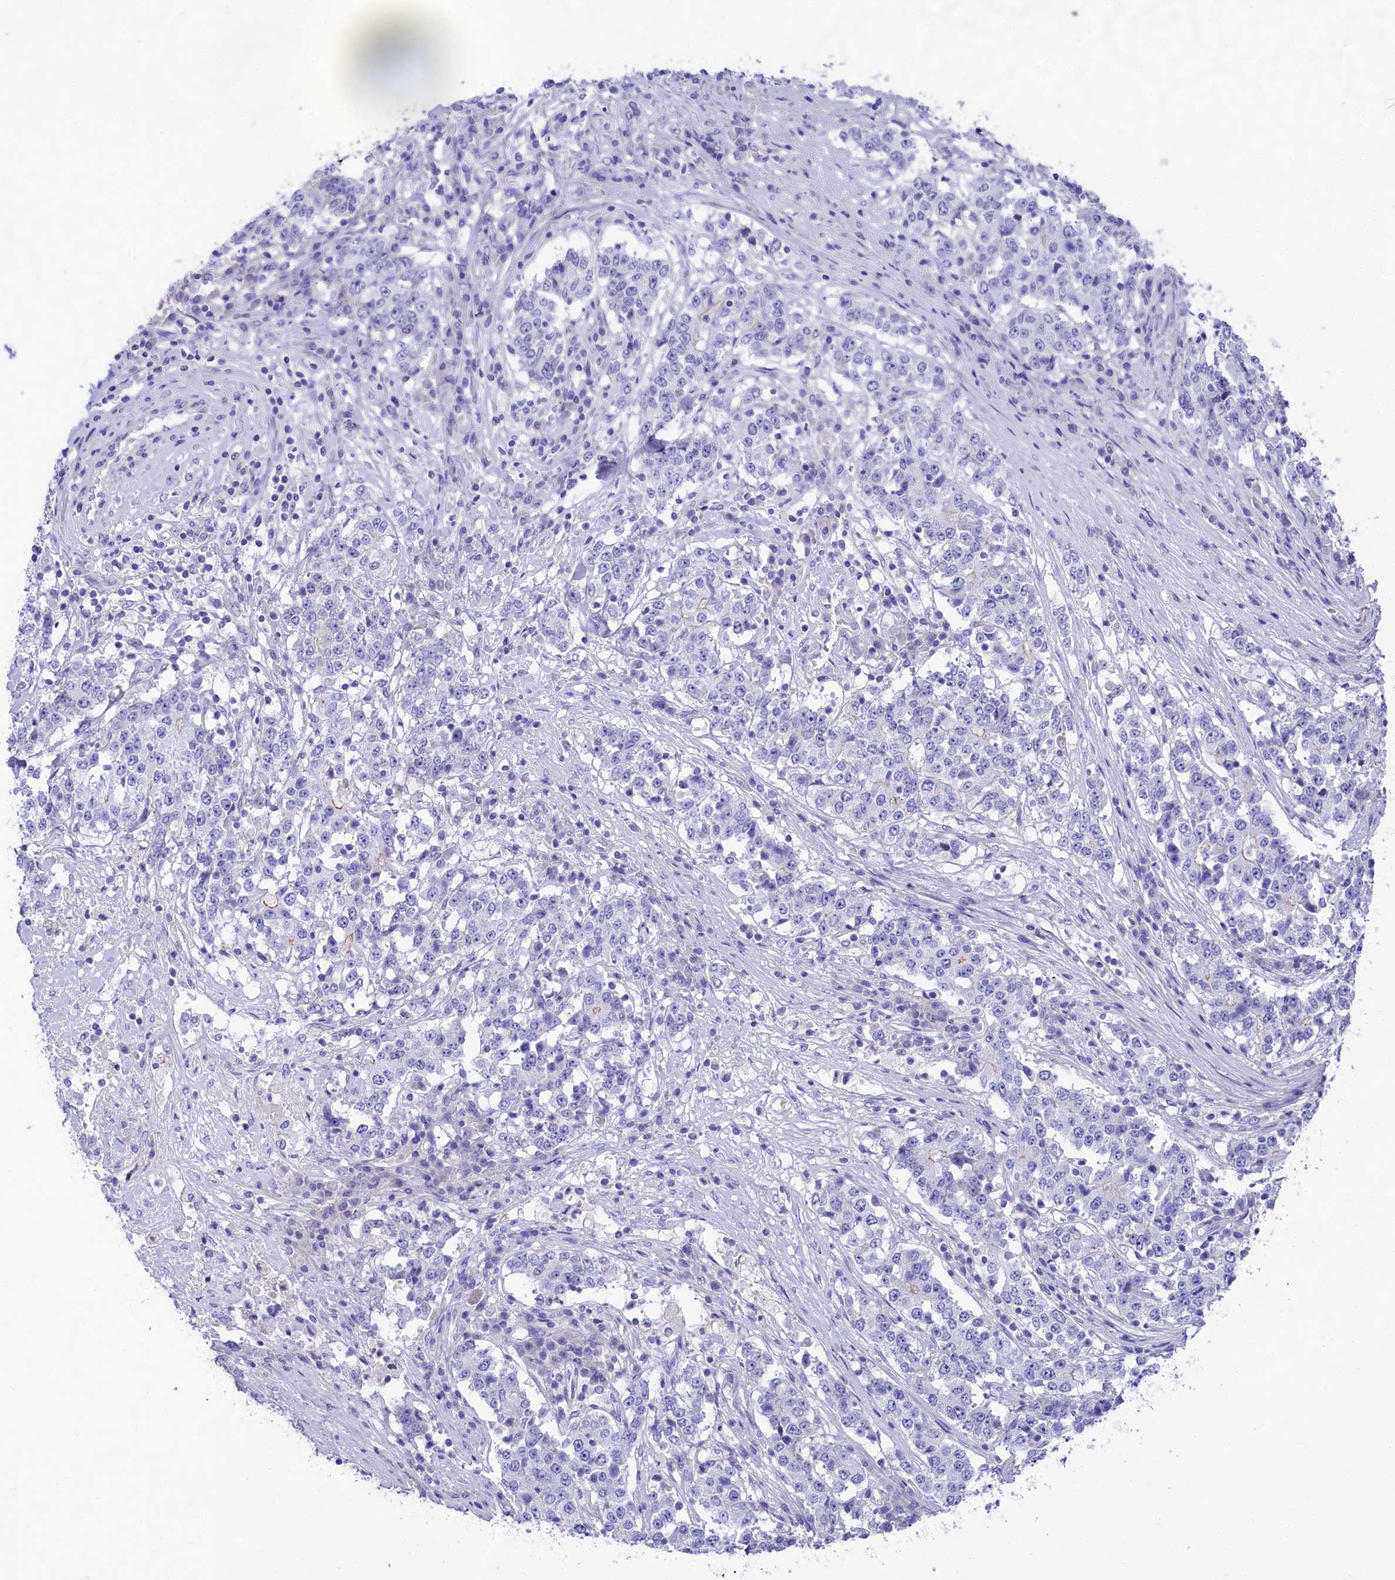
{"staining": {"intensity": "negative", "quantity": "none", "location": "none"}, "tissue": "stomach cancer", "cell_type": "Tumor cells", "image_type": "cancer", "snomed": [{"axis": "morphology", "description": "Adenocarcinoma, NOS"}, {"axis": "topography", "description": "Stomach"}], "caption": "A high-resolution histopathology image shows immunohistochemistry (IHC) staining of adenocarcinoma (stomach), which demonstrates no significant expression in tumor cells.", "gene": "SULT2A1", "patient": {"sex": "male", "age": 59}}